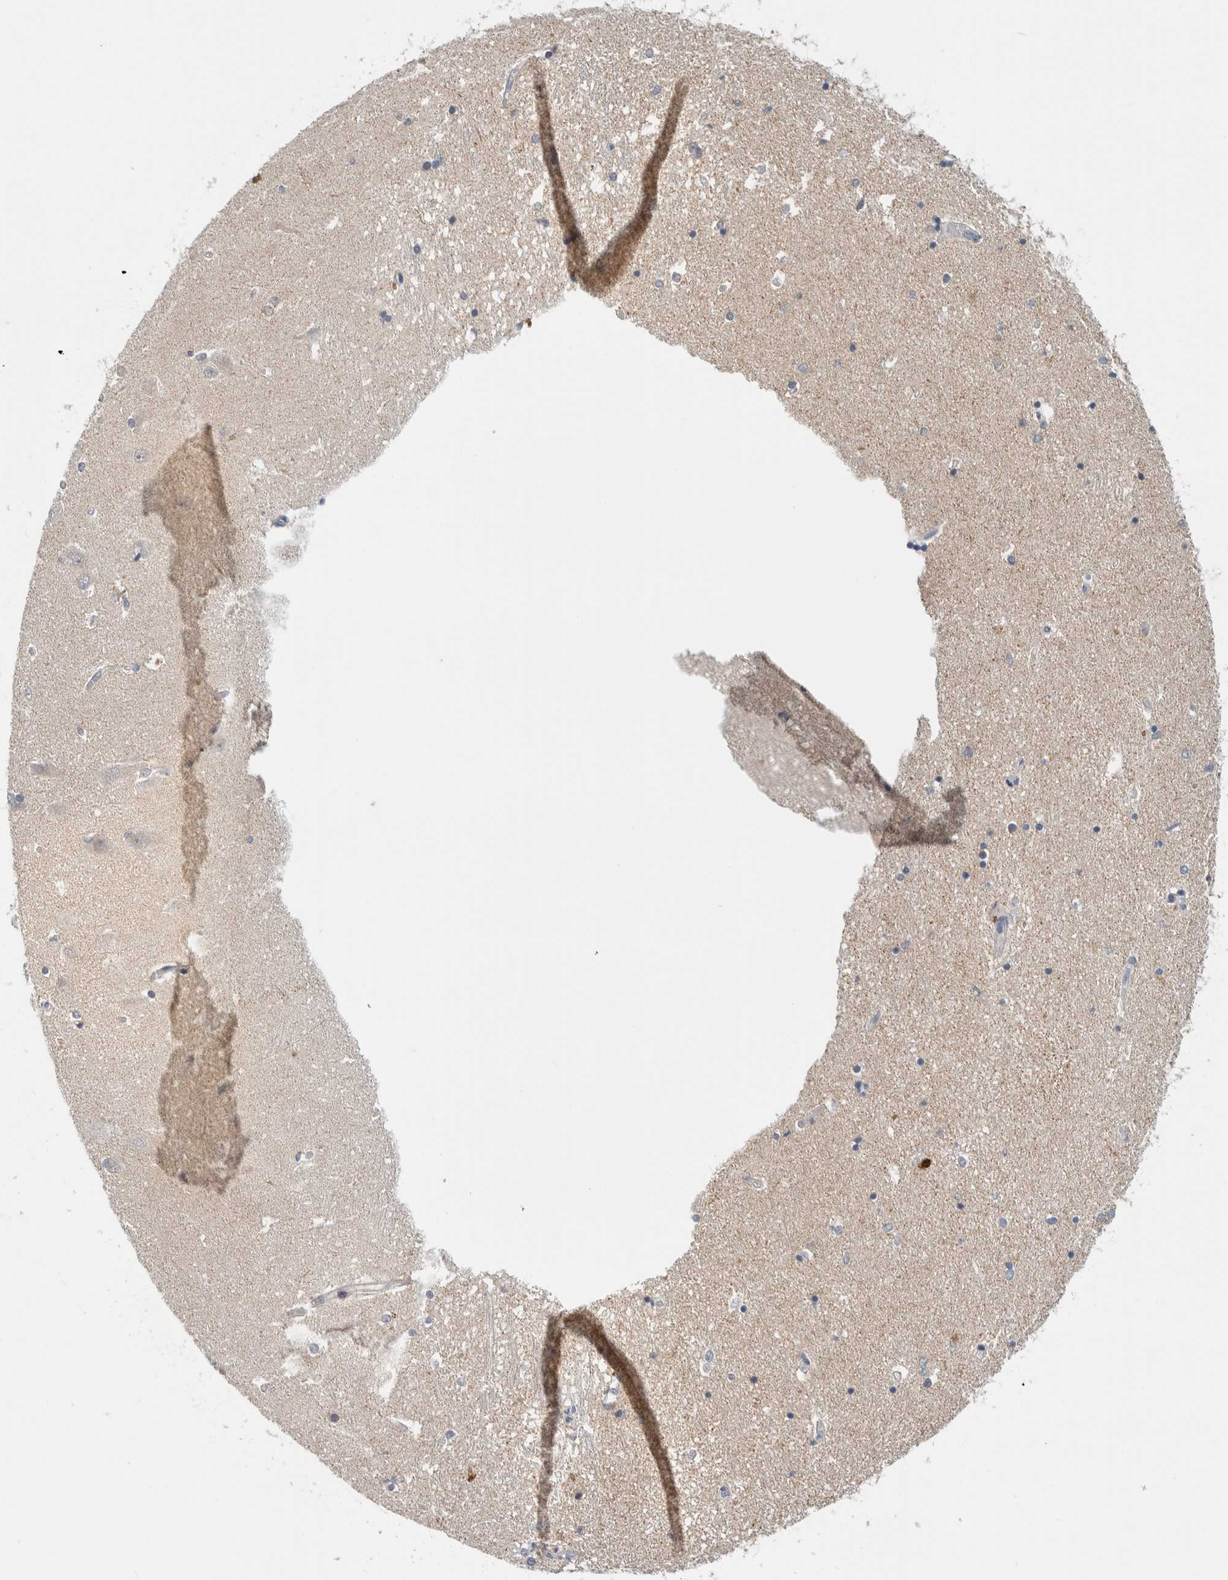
{"staining": {"intensity": "weak", "quantity": "<25%", "location": "cytoplasmic/membranous"}, "tissue": "hippocampus", "cell_type": "Glial cells", "image_type": "normal", "snomed": [{"axis": "morphology", "description": "Normal tissue, NOS"}, {"axis": "topography", "description": "Hippocampus"}], "caption": "Hippocampus stained for a protein using immunohistochemistry (IHC) shows no staining glial cells.", "gene": "SHPK", "patient": {"sex": "male", "age": 45}}